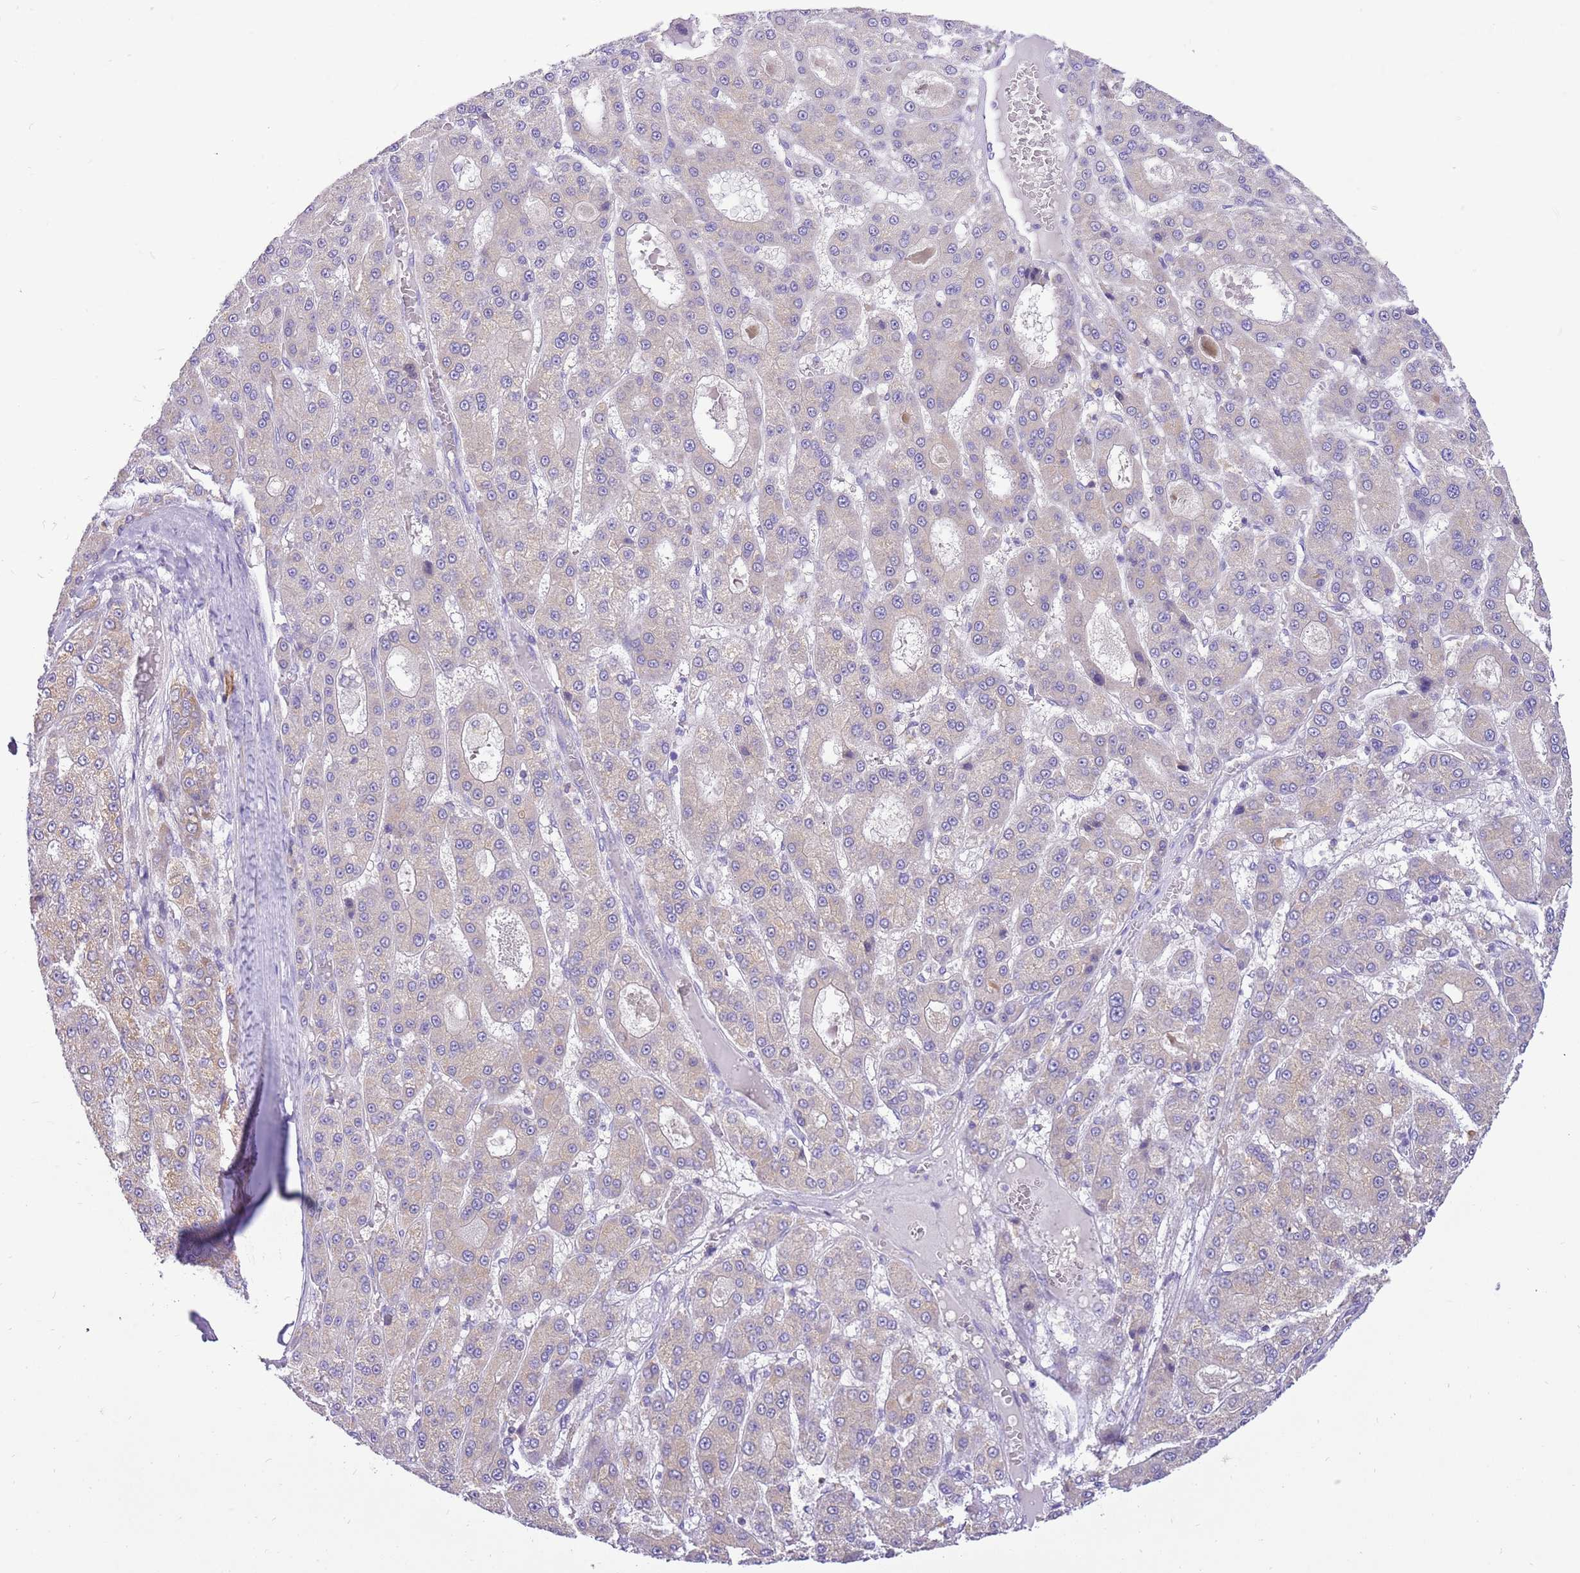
{"staining": {"intensity": "negative", "quantity": "none", "location": "none"}, "tissue": "liver cancer", "cell_type": "Tumor cells", "image_type": "cancer", "snomed": [{"axis": "morphology", "description": "Carcinoma, Hepatocellular, NOS"}, {"axis": "topography", "description": "Liver"}], "caption": "Liver hepatocellular carcinoma was stained to show a protein in brown. There is no significant expression in tumor cells.", "gene": "GLCE", "patient": {"sex": "male", "age": 70}}